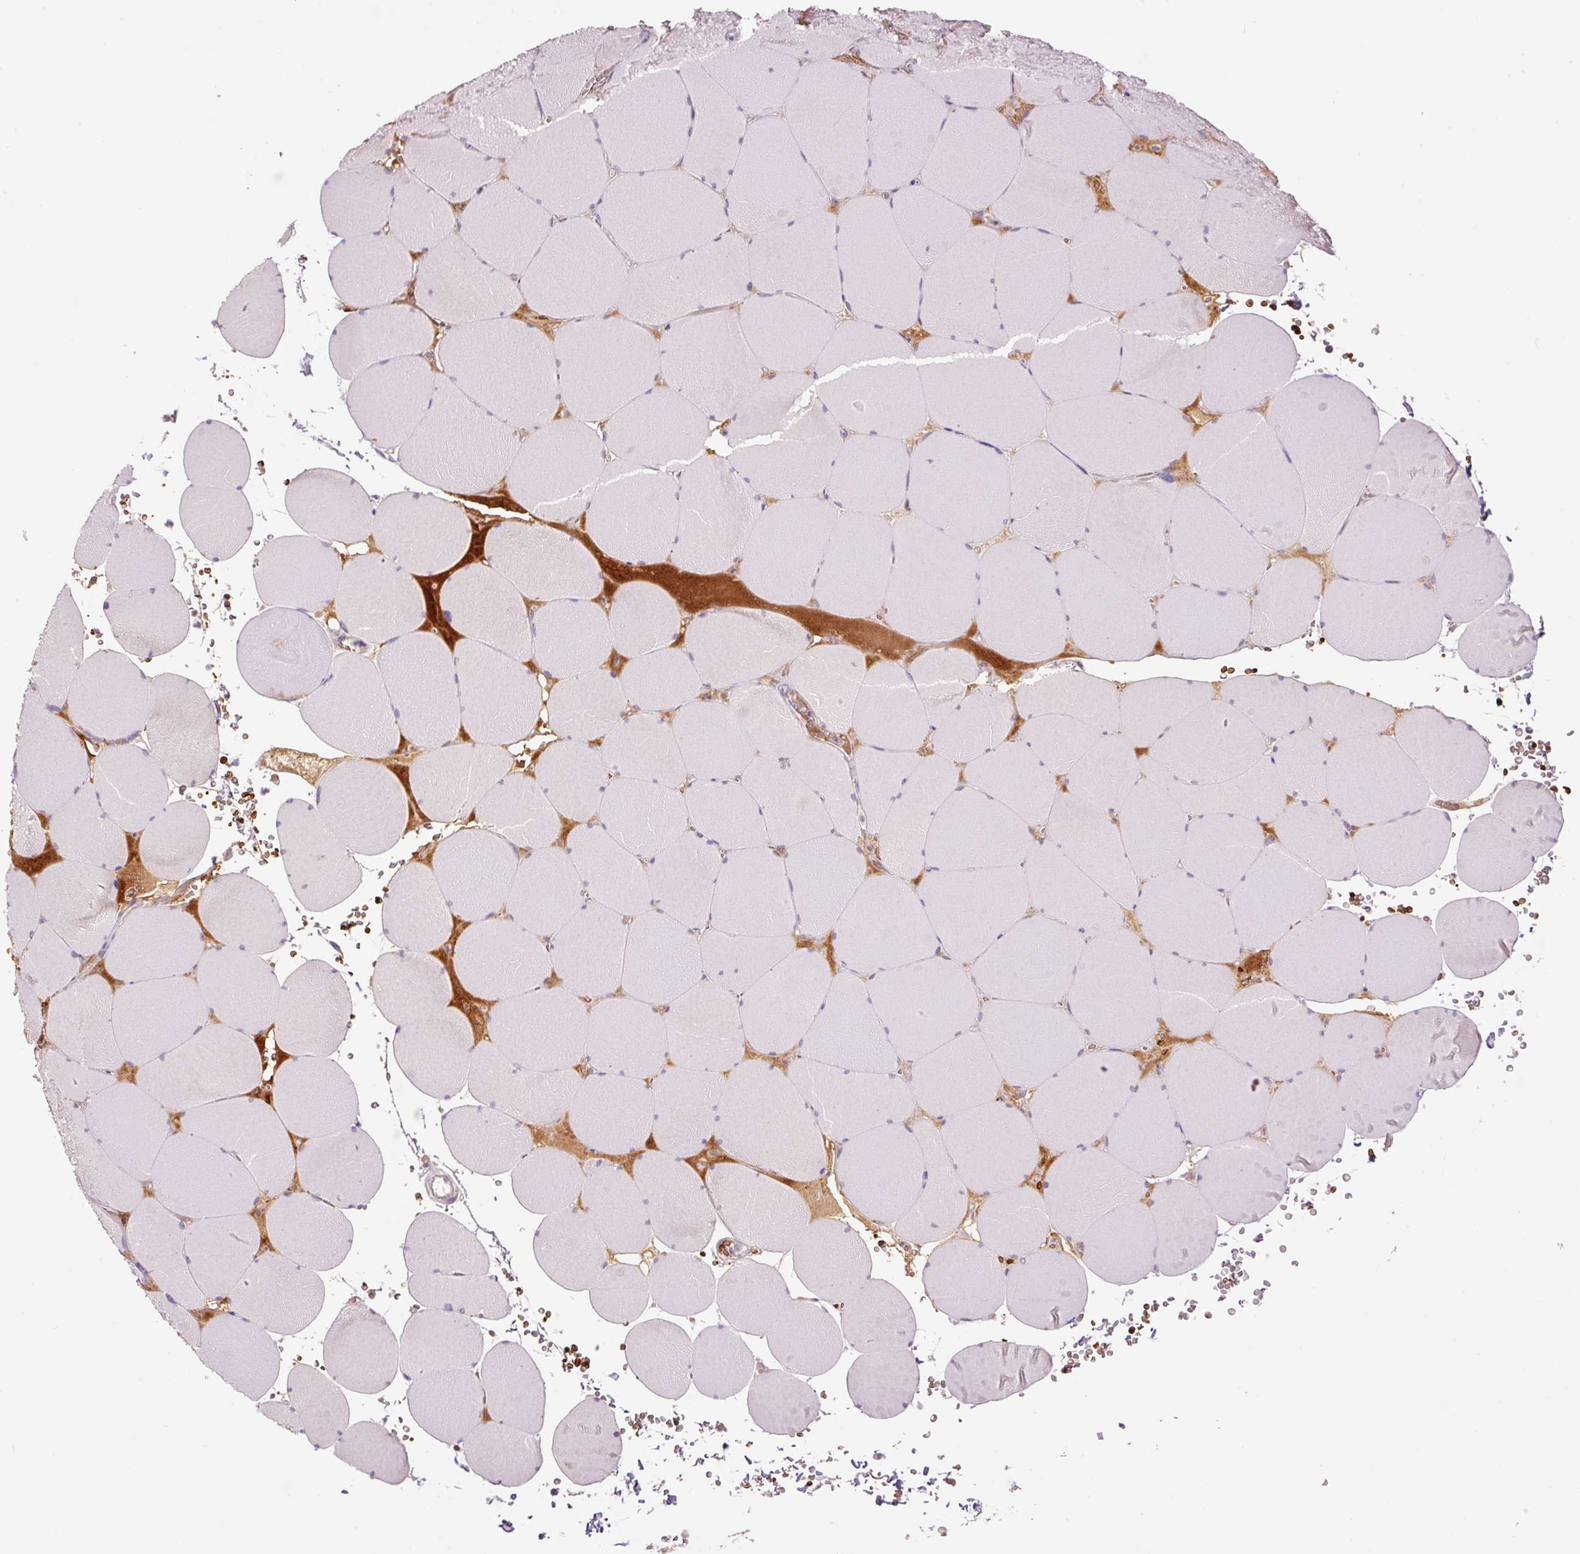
{"staining": {"intensity": "negative", "quantity": "none", "location": "none"}, "tissue": "skeletal muscle", "cell_type": "Myocytes", "image_type": "normal", "snomed": [{"axis": "morphology", "description": "Normal tissue, NOS"}, {"axis": "topography", "description": "Skeletal muscle"}, {"axis": "topography", "description": "Head-Neck"}], "caption": "Myocytes show no significant expression in unremarkable skeletal muscle. Brightfield microscopy of IHC stained with DAB (3,3'-diaminobenzidine) (brown) and hematoxylin (blue), captured at high magnification.", "gene": "LY6G6D", "patient": {"sex": "male", "age": 66}}